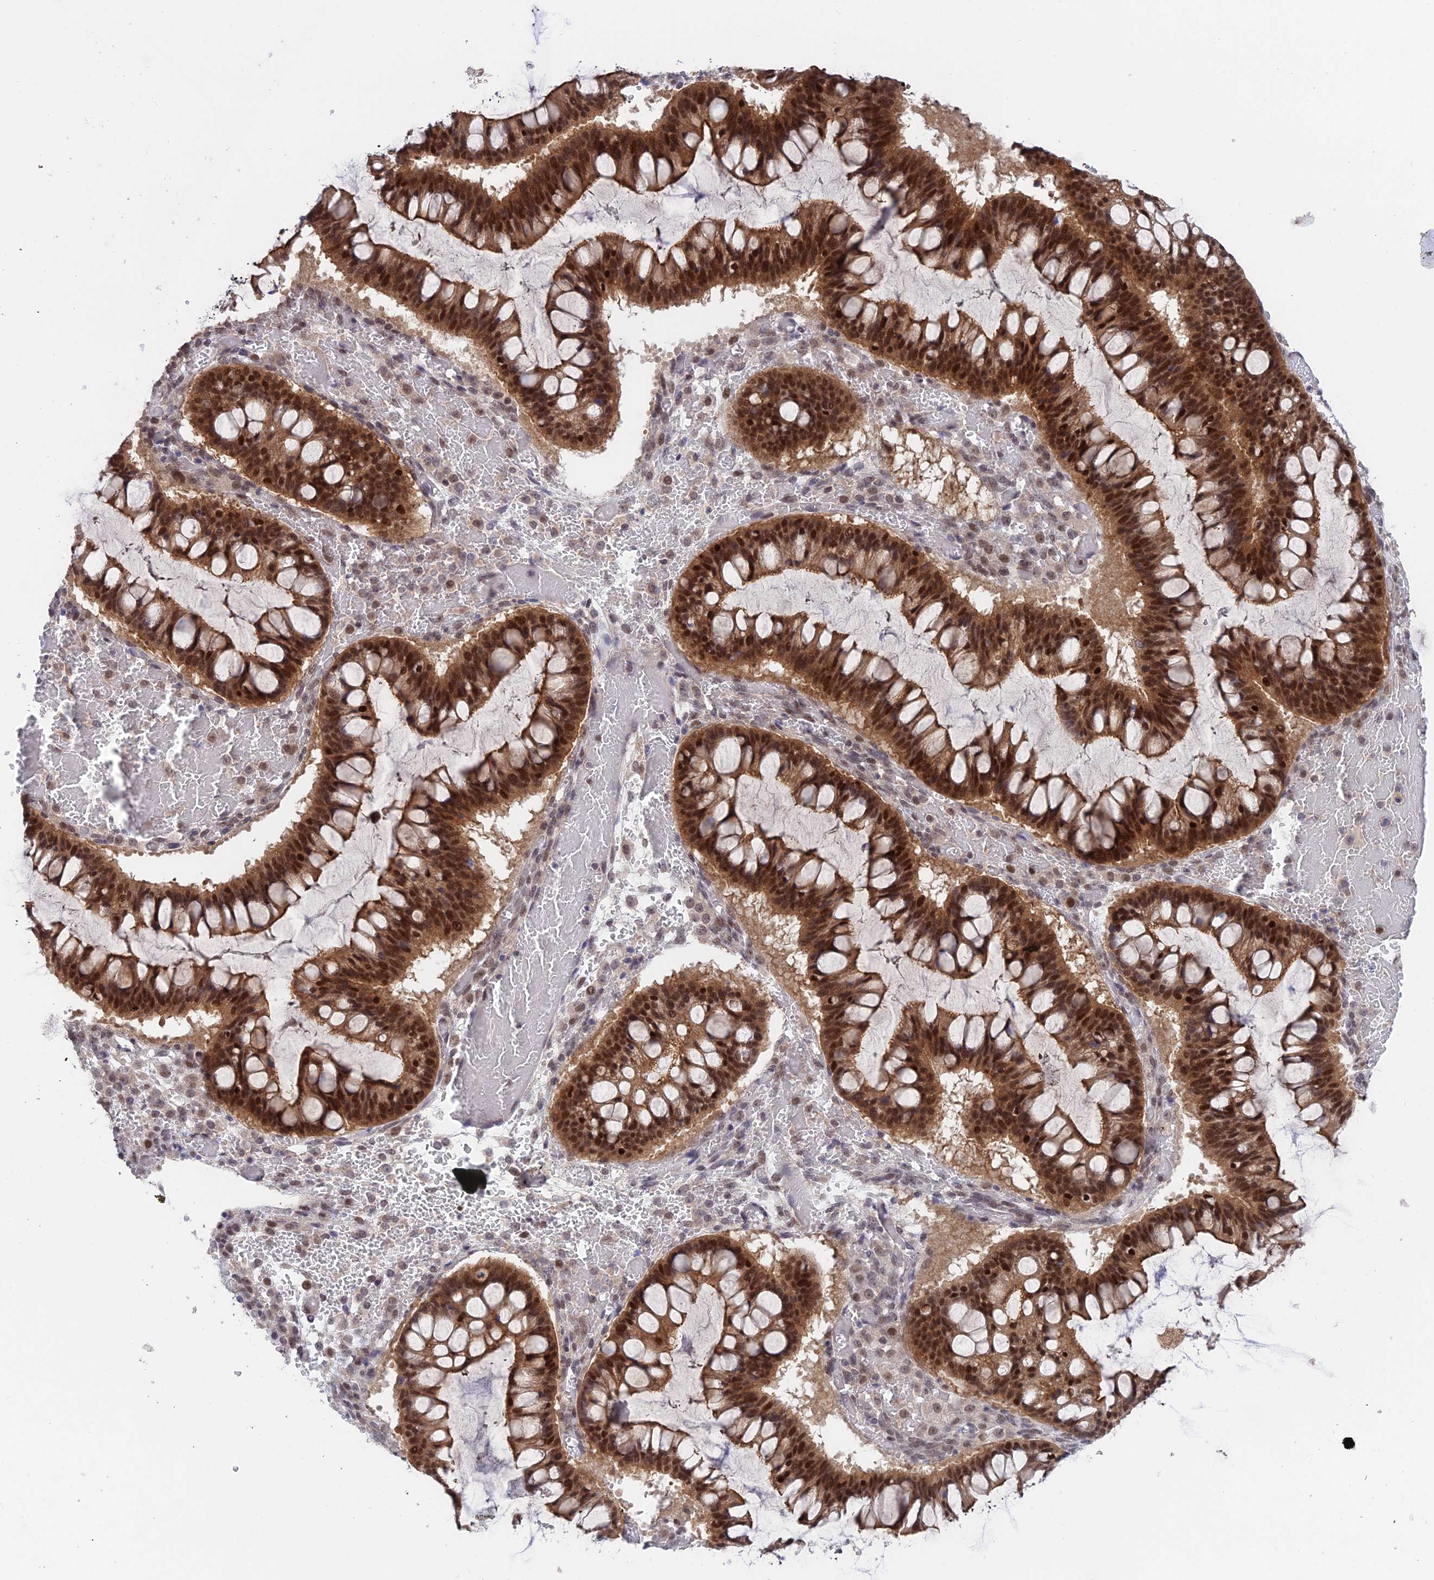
{"staining": {"intensity": "strong", "quantity": ">75%", "location": "cytoplasmic/membranous,nuclear"}, "tissue": "ovarian cancer", "cell_type": "Tumor cells", "image_type": "cancer", "snomed": [{"axis": "morphology", "description": "Cystadenocarcinoma, mucinous, NOS"}, {"axis": "topography", "description": "Ovary"}], "caption": "High-magnification brightfield microscopy of mucinous cystadenocarcinoma (ovarian) stained with DAB (3,3'-diaminobenzidine) (brown) and counterstained with hematoxylin (blue). tumor cells exhibit strong cytoplasmic/membranous and nuclear expression is present in approximately>75% of cells.", "gene": "TCEA1", "patient": {"sex": "female", "age": 73}}